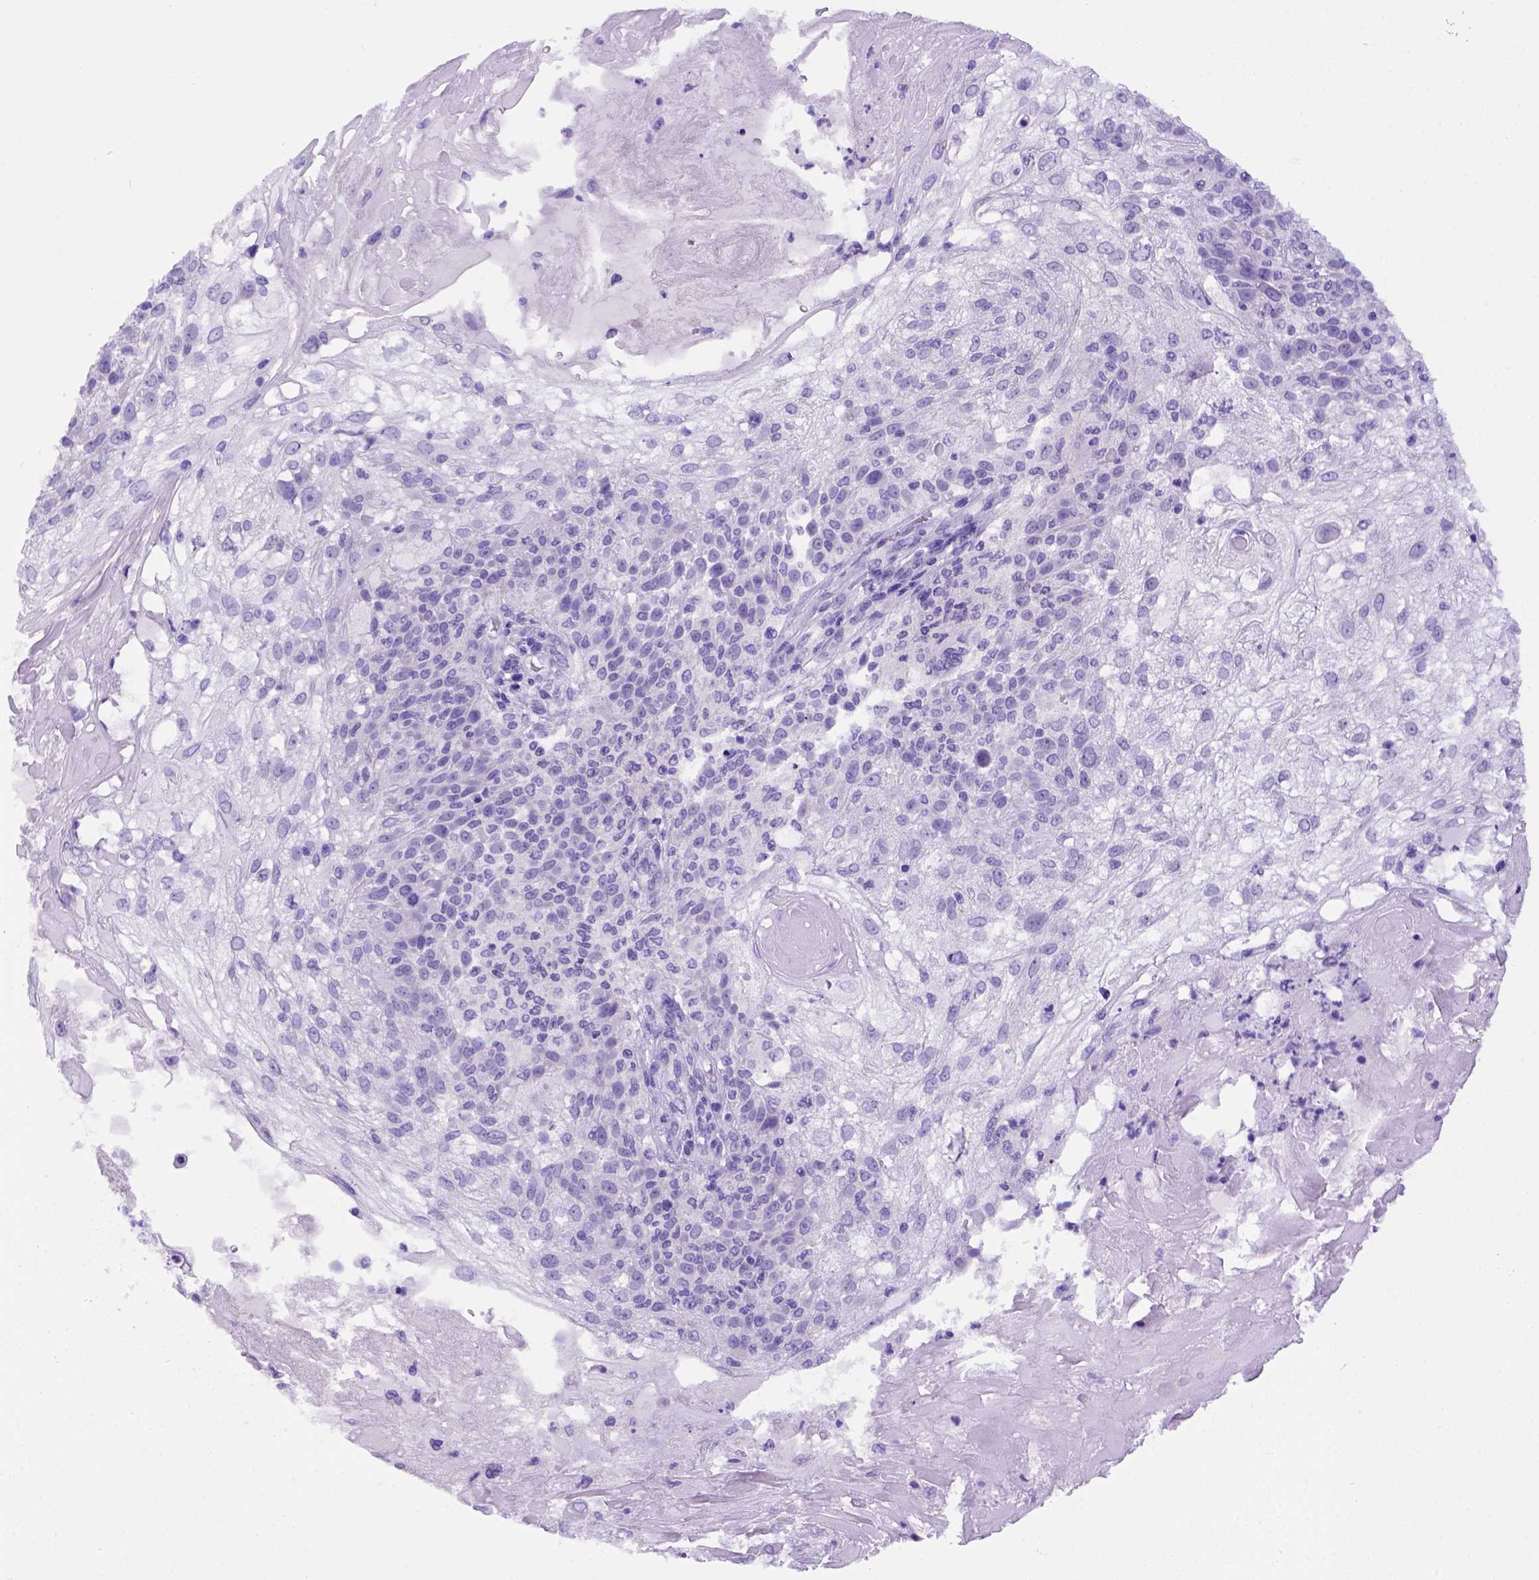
{"staining": {"intensity": "negative", "quantity": "none", "location": "none"}, "tissue": "skin cancer", "cell_type": "Tumor cells", "image_type": "cancer", "snomed": [{"axis": "morphology", "description": "Normal tissue, NOS"}, {"axis": "morphology", "description": "Squamous cell carcinoma, NOS"}, {"axis": "topography", "description": "Skin"}], "caption": "Immunohistochemistry histopathology image of neoplastic tissue: human skin cancer stained with DAB (3,3'-diaminobenzidine) displays no significant protein expression in tumor cells. (Brightfield microscopy of DAB (3,3'-diaminobenzidine) immunohistochemistry (IHC) at high magnification).", "gene": "FOXI1", "patient": {"sex": "female", "age": 83}}